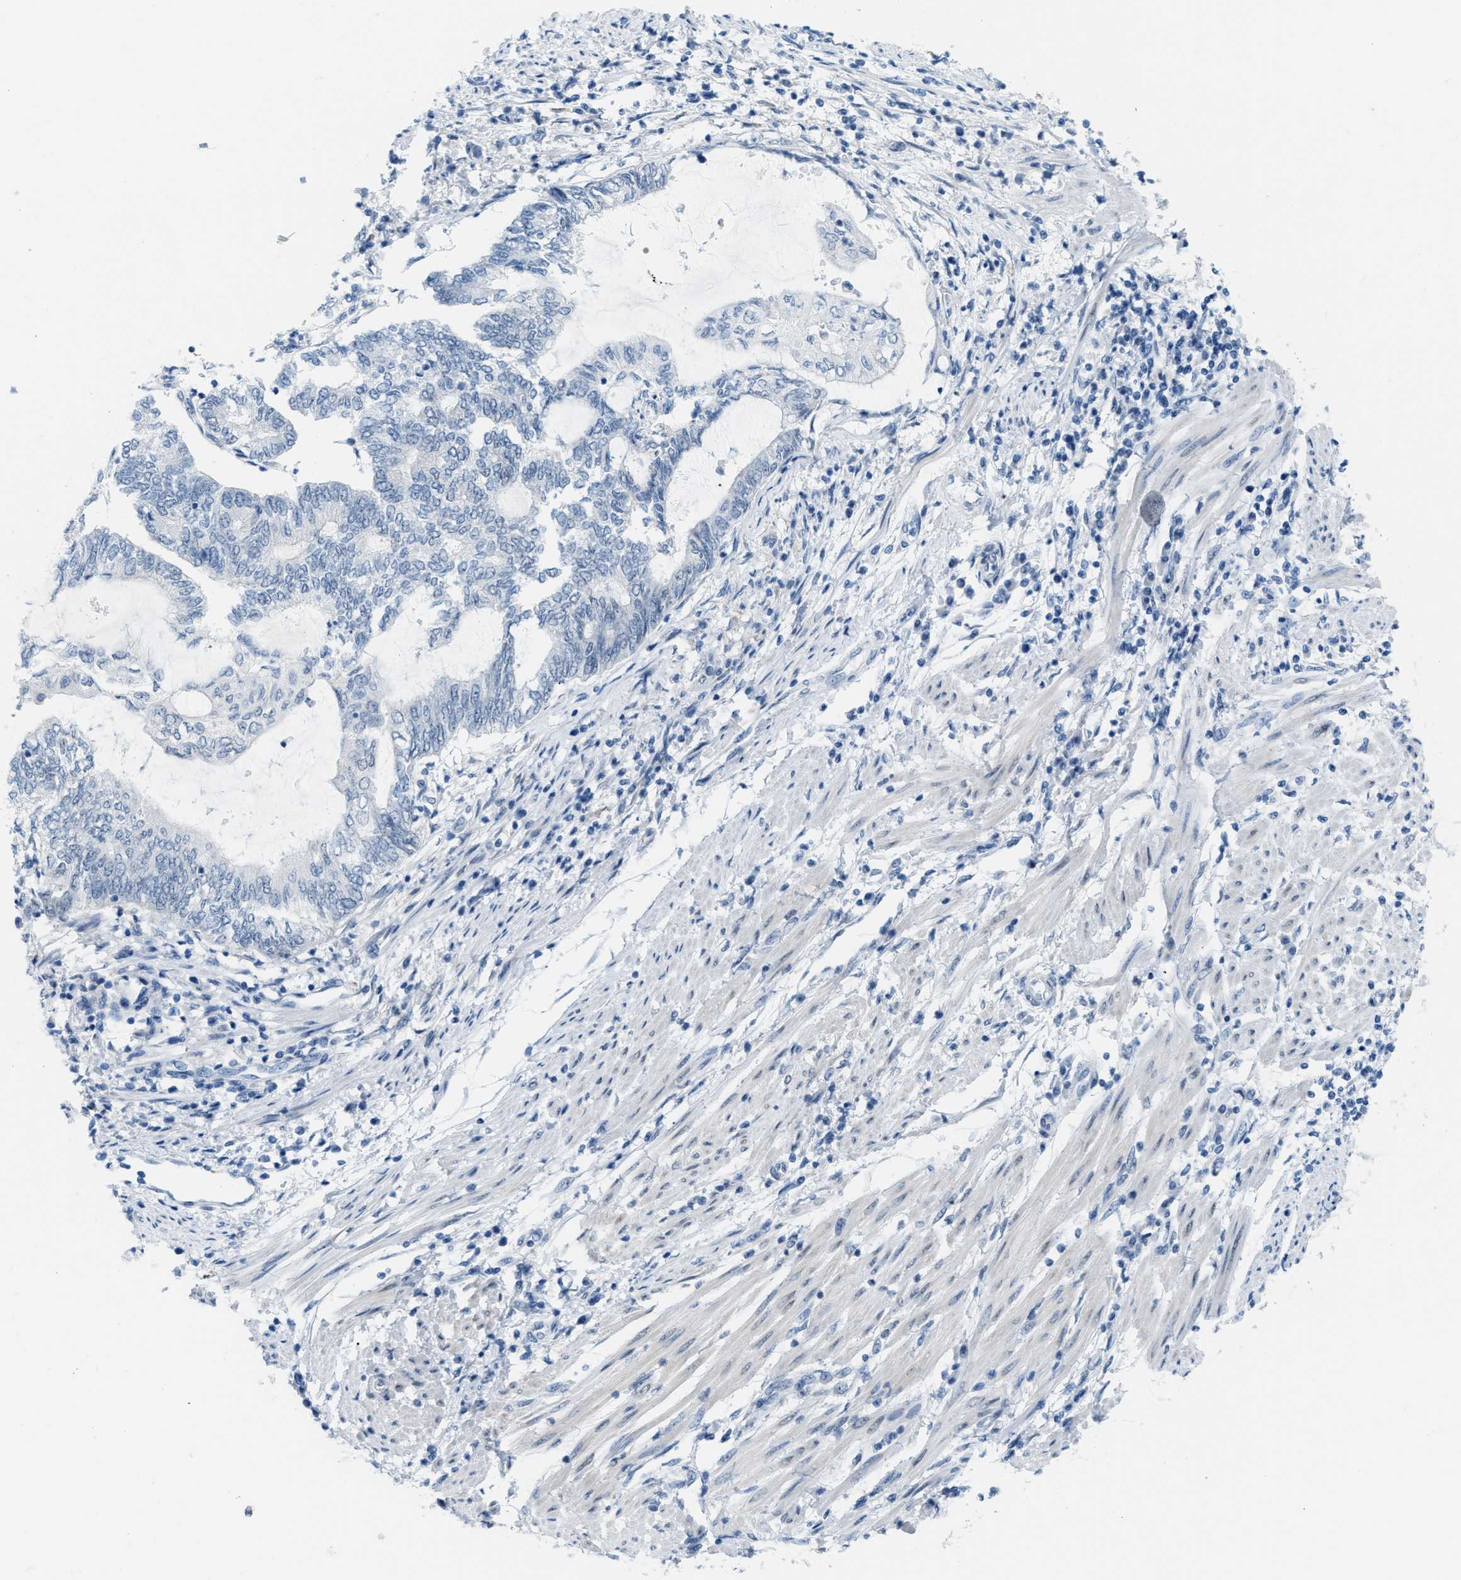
{"staining": {"intensity": "negative", "quantity": "none", "location": "none"}, "tissue": "endometrial cancer", "cell_type": "Tumor cells", "image_type": "cancer", "snomed": [{"axis": "morphology", "description": "Adenocarcinoma, NOS"}, {"axis": "topography", "description": "Uterus"}, {"axis": "topography", "description": "Endometrium"}], "caption": "IHC photomicrograph of neoplastic tissue: human endometrial adenocarcinoma stained with DAB (3,3'-diaminobenzidine) demonstrates no significant protein staining in tumor cells.", "gene": "PHRF1", "patient": {"sex": "female", "age": 70}}